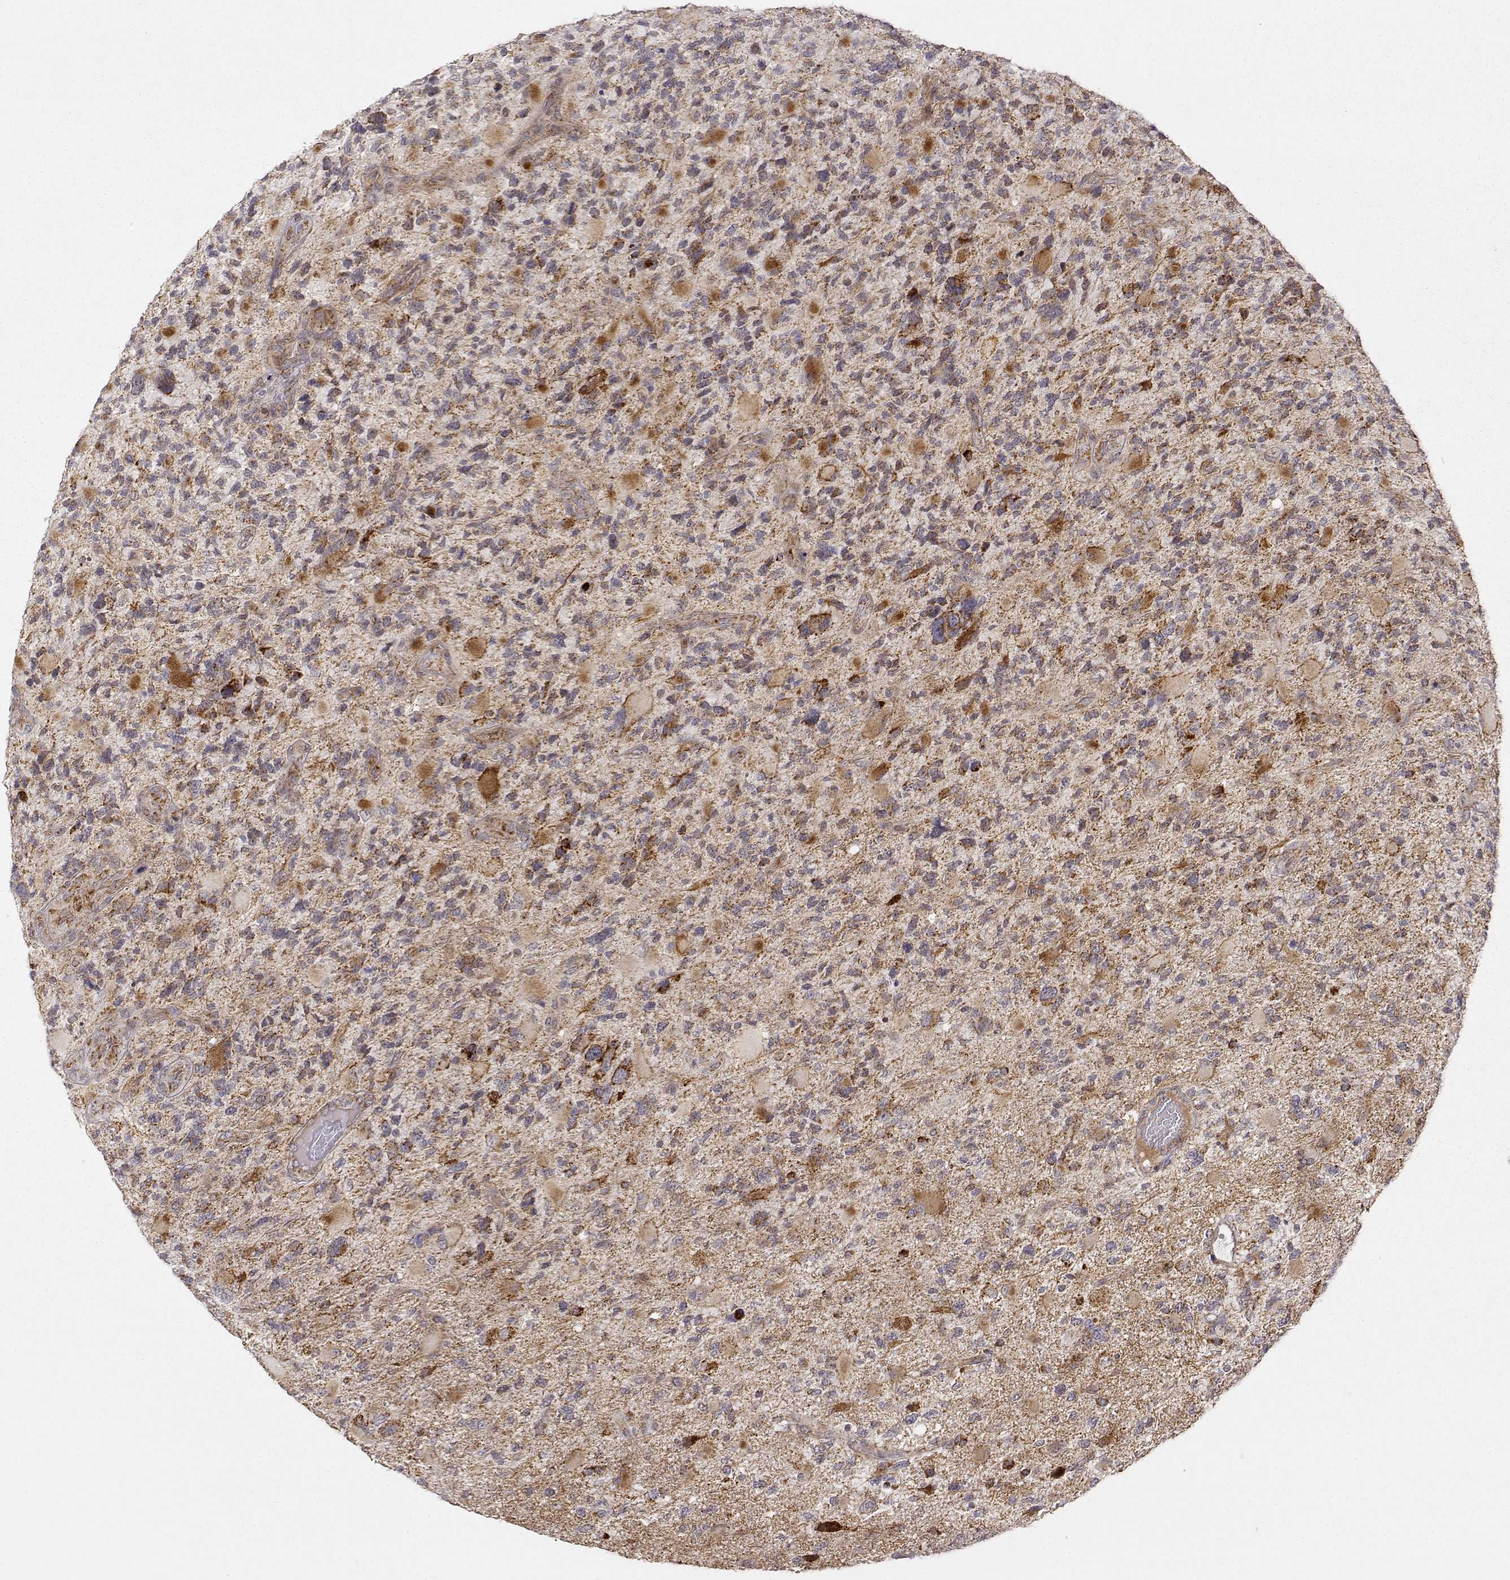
{"staining": {"intensity": "moderate", "quantity": "25%-75%", "location": "cytoplasmic/membranous"}, "tissue": "glioma", "cell_type": "Tumor cells", "image_type": "cancer", "snomed": [{"axis": "morphology", "description": "Glioma, malignant, High grade"}, {"axis": "topography", "description": "Brain"}], "caption": "Moderate cytoplasmic/membranous positivity is appreciated in about 25%-75% of tumor cells in high-grade glioma (malignant). (Brightfield microscopy of DAB IHC at high magnification).", "gene": "EXOG", "patient": {"sex": "female", "age": 71}}